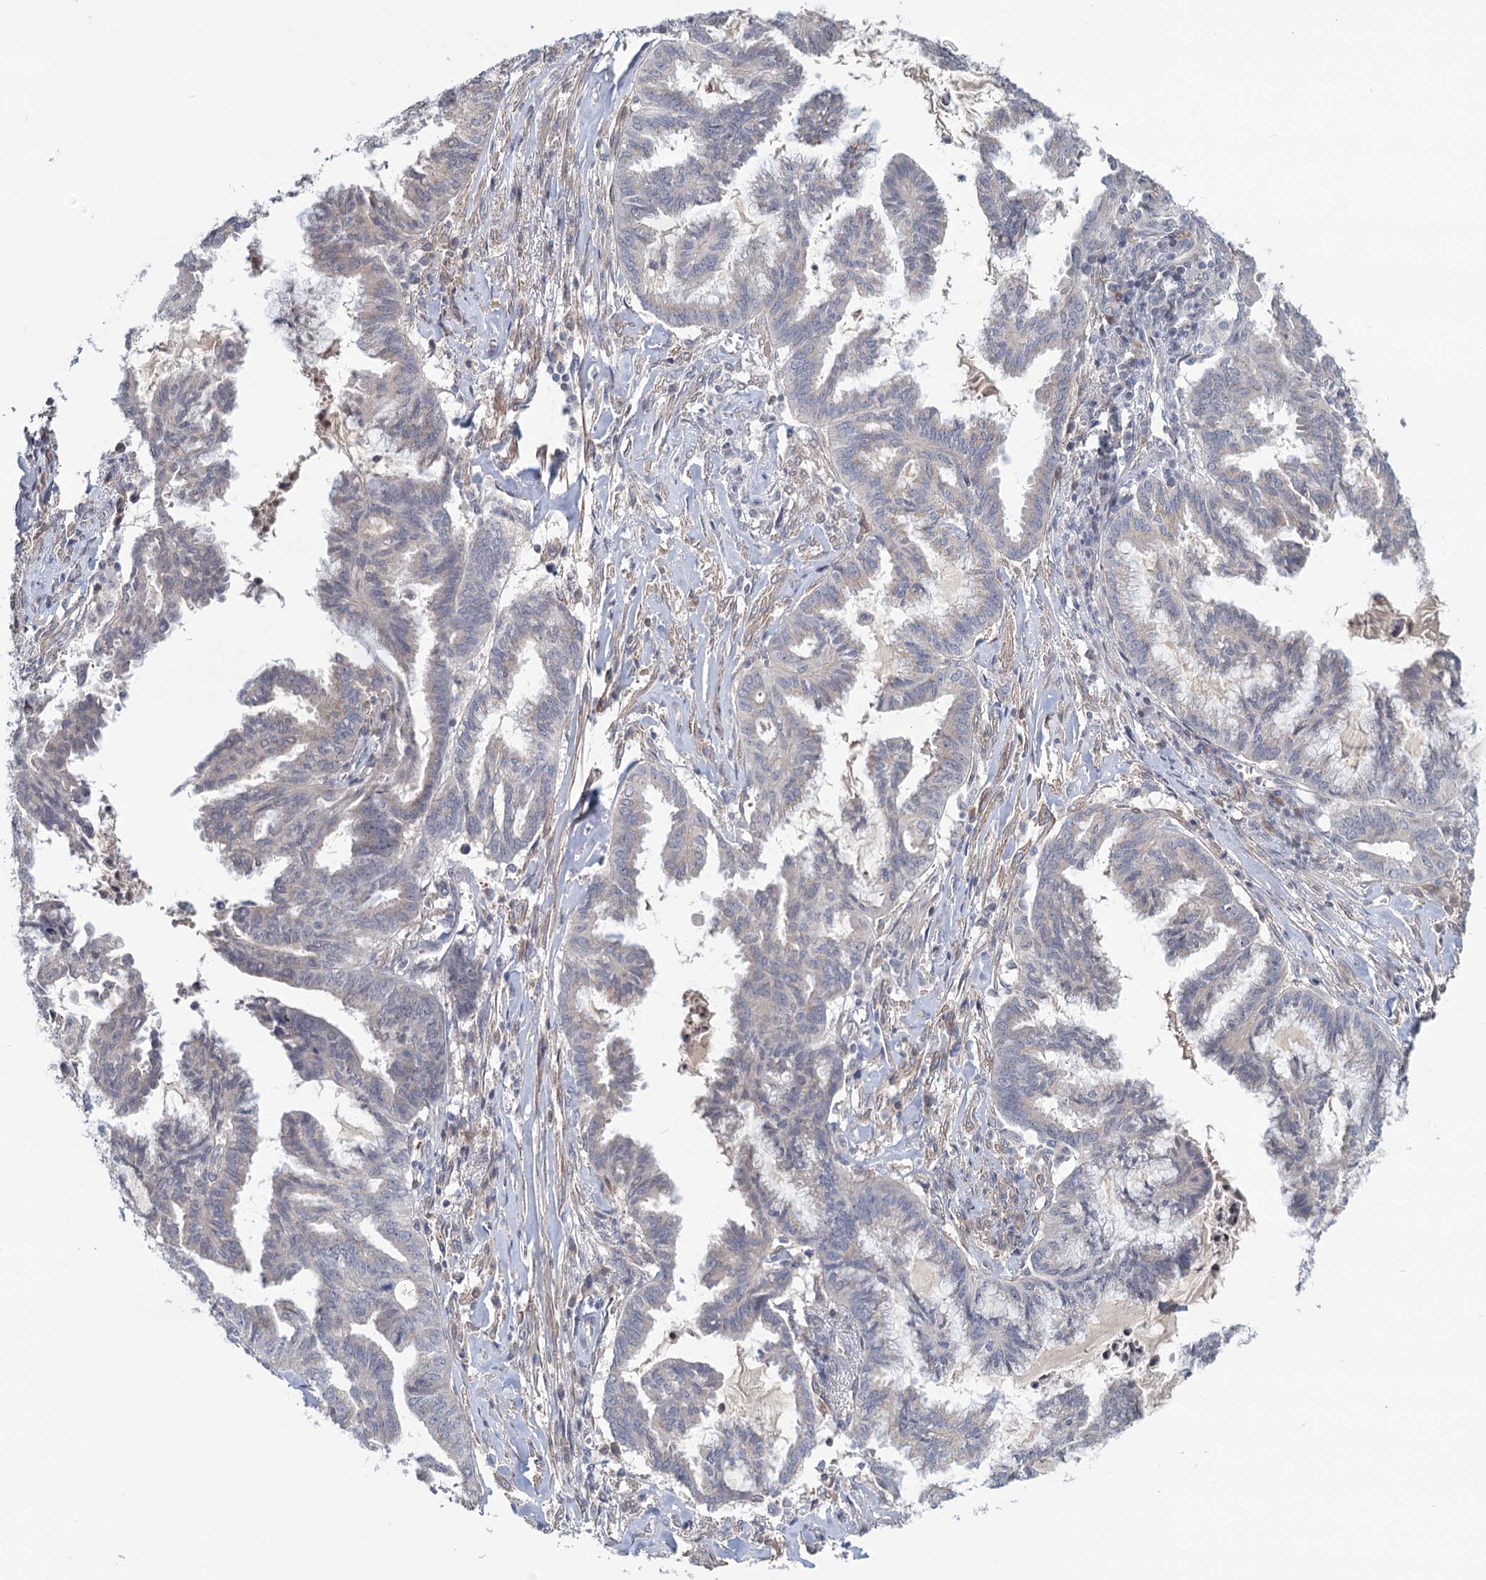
{"staining": {"intensity": "negative", "quantity": "none", "location": "none"}, "tissue": "endometrial cancer", "cell_type": "Tumor cells", "image_type": "cancer", "snomed": [{"axis": "morphology", "description": "Adenocarcinoma, NOS"}, {"axis": "topography", "description": "Endometrium"}], "caption": "Immunohistochemistry micrograph of neoplastic tissue: endometrial cancer (adenocarcinoma) stained with DAB (3,3'-diaminobenzidine) demonstrates no significant protein positivity in tumor cells. (DAB (3,3'-diaminobenzidine) immunohistochemistry (IHC) with hematoxylin counter stain).", "gene": "STAP1", "patient": {"sex": "female", "age": 86}}